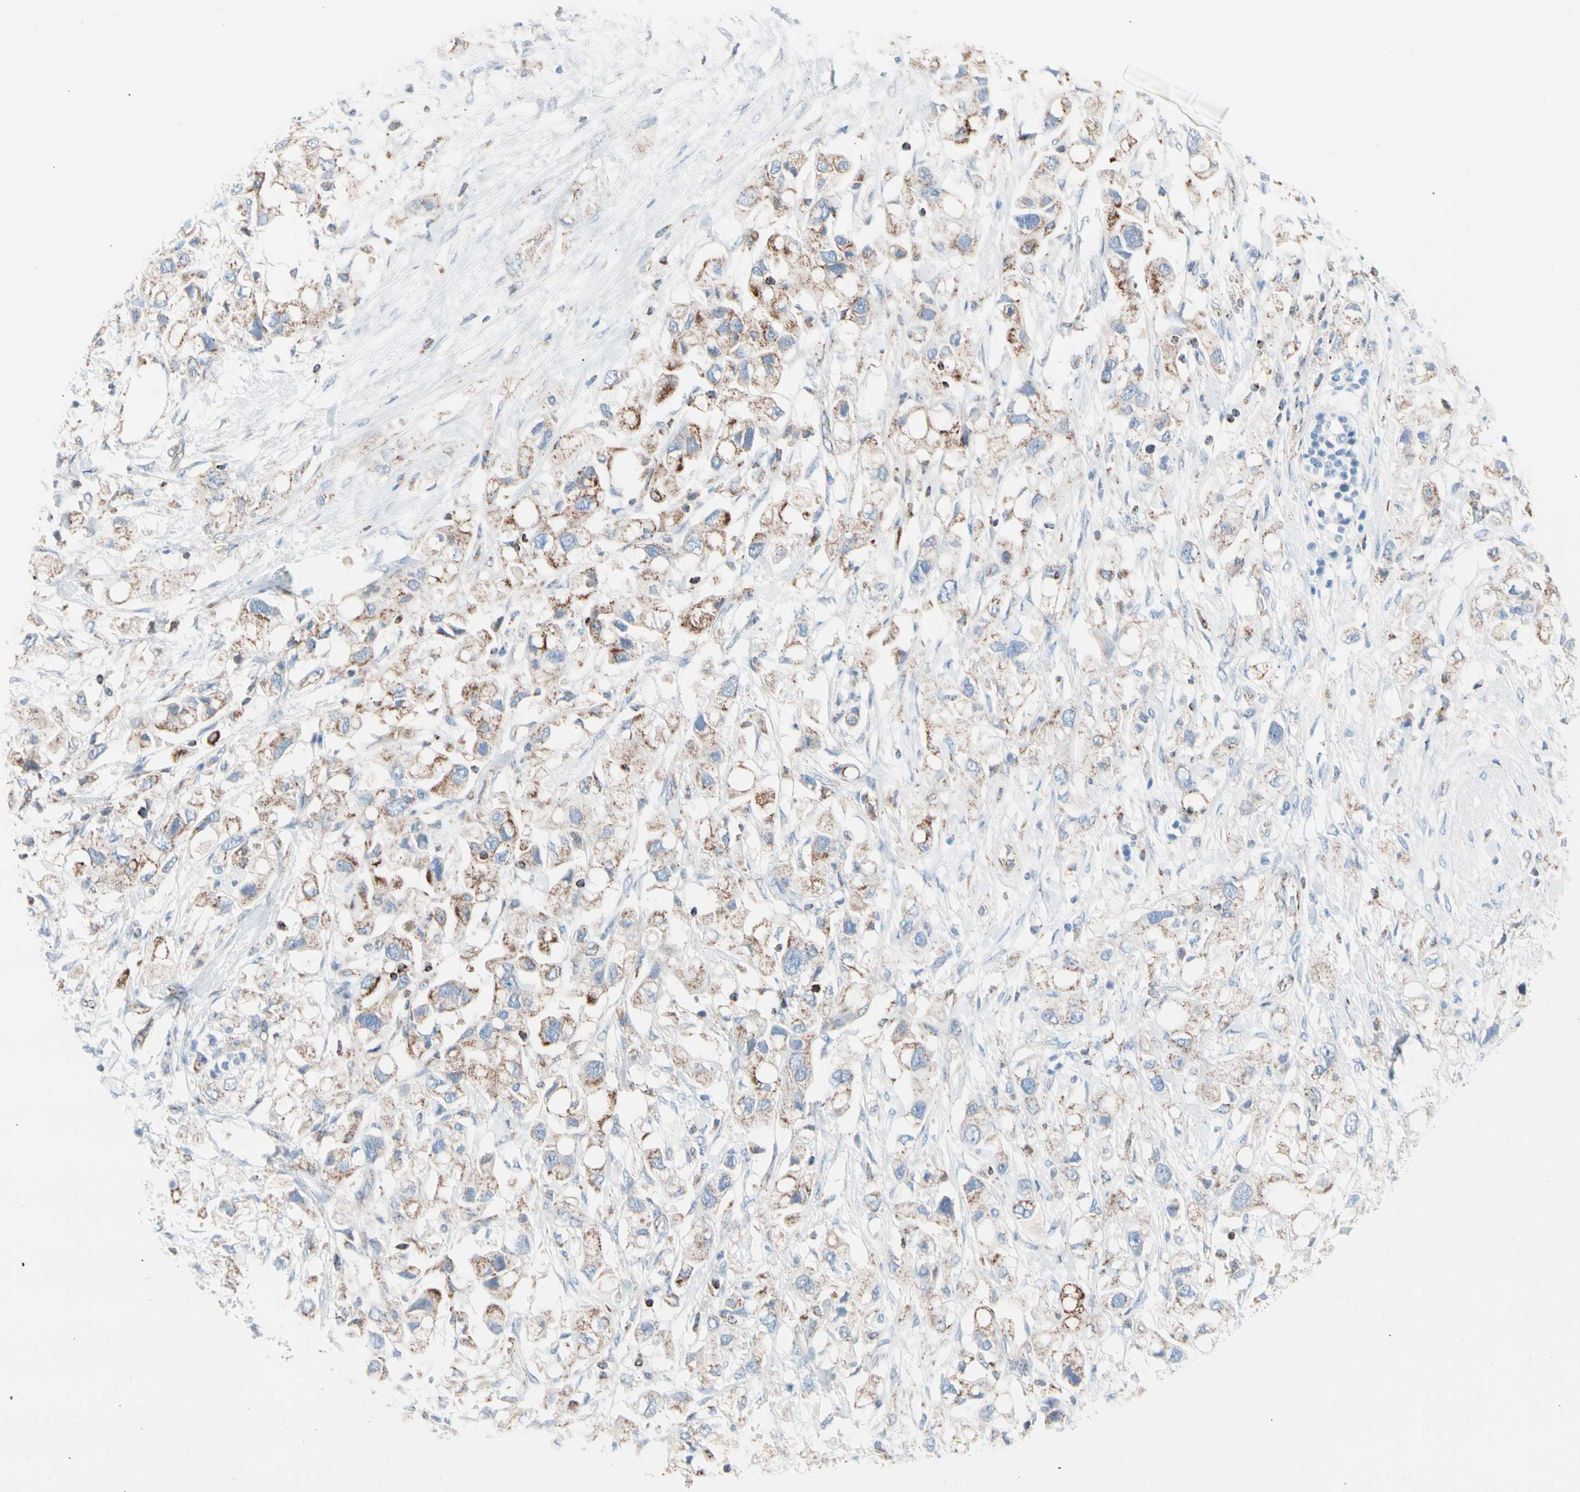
{"staining": {"intensity": "moderate", "quantity": ">75%", "location": "cytoplasmic/membranous"}, "tissue": "pancreatic cancer", "cell_type": "Tumor cells", "image_type": "cancer", "snomed": [{"axis": "morphology", "description": "Adenocarcinoma, NOS"}, {"axis": "topography", "description": "Pancreas"}], "caption": "This histopathology image demonstrates immunohistochemistry (IHC) staining of human pancreatic cancer (adenocarcinoma), with medium moderate cytoplasmic/membranous staining in about >75% of tumor cells.", "gene": "HK1", "patient": {"sex": "female", "age": 56}}